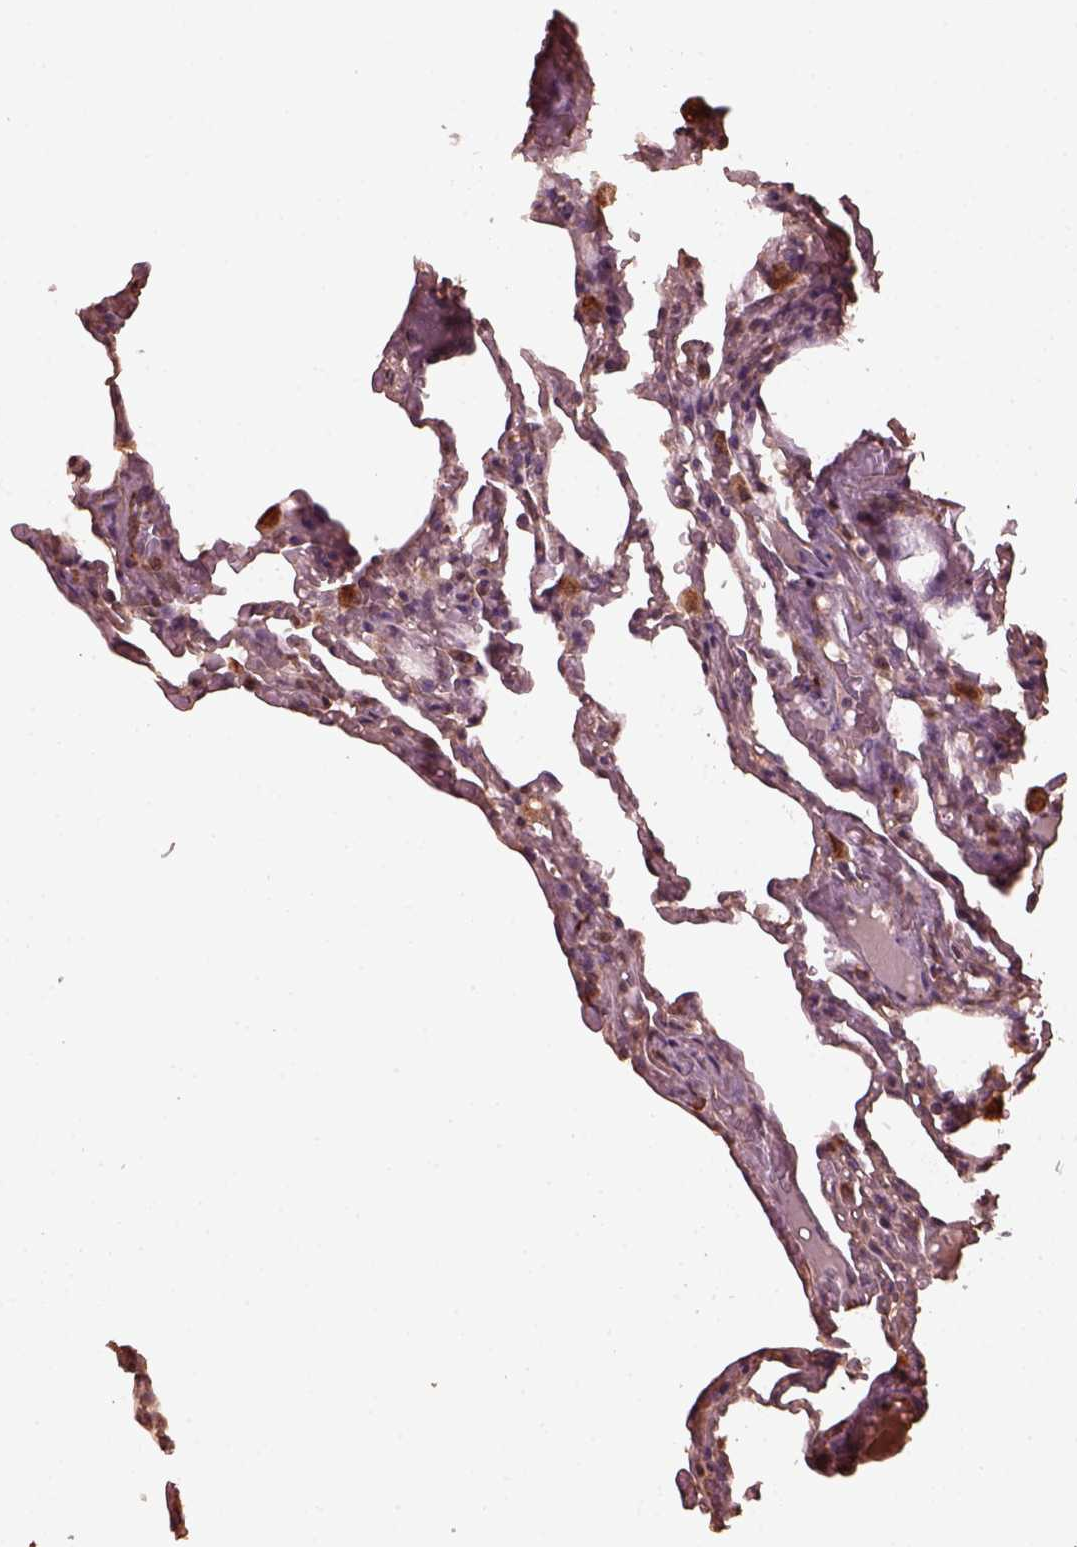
{"staining": {"intensity": "moderate", "quantity": "25%-75%", "location": "cytoplasmic/membranous"}, "tissue": "lung", "cell_type": "Alveolar cells", "image_type": "normal", "snomed": [{"axis": "morphology", "description": "Normal tissue, NOS"}, {"axis": "topography", "description": "Lung"}], "caption": "Immunohistochemistry histopathology image of benign human lung stained for a protein (brown), which exhibits medium levels of moderate cytoplasmic/membranous staining in approximately 25%-75% of alveolar cells.", "gene": "GTPBP1", "patient": {"sex": "female", "age": 43}}